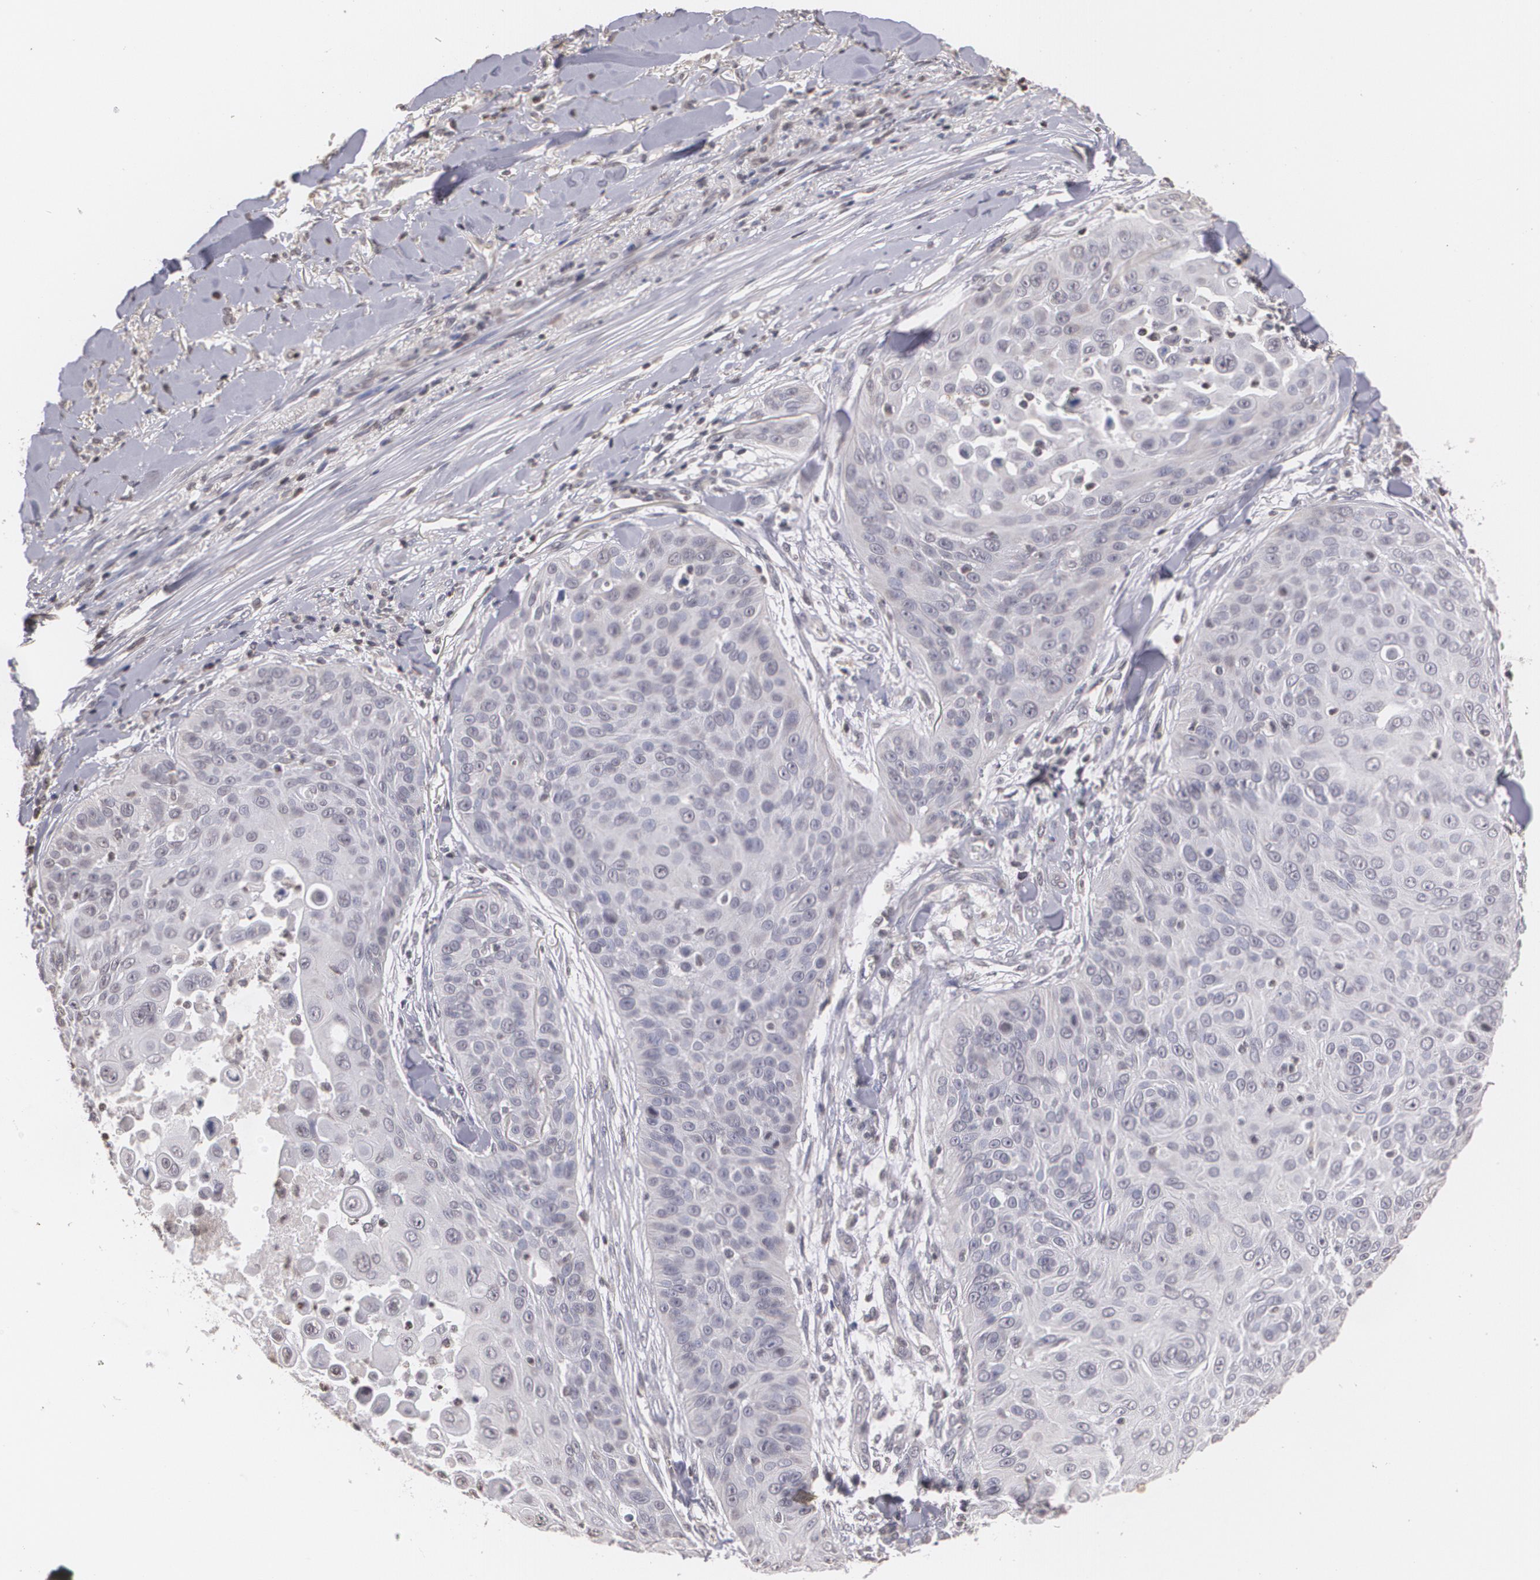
{"staining": {"intensity": "negative", "quantity": "none", "location": "none"}, "tissue": "skin cancer", "cell_type": "Tumor cells", "image_type": "cancer", "snomed": [{"axis": "morphology", "description": "Squamous cell carcinoma, NOS"}, {"axis": "topography", "description": "Skin"}], "caption": "Image shows no significant protein staining in tumor cells of skin cancer.", "gene": "THRB", "patient": {"sex": "male", "age": 82}}